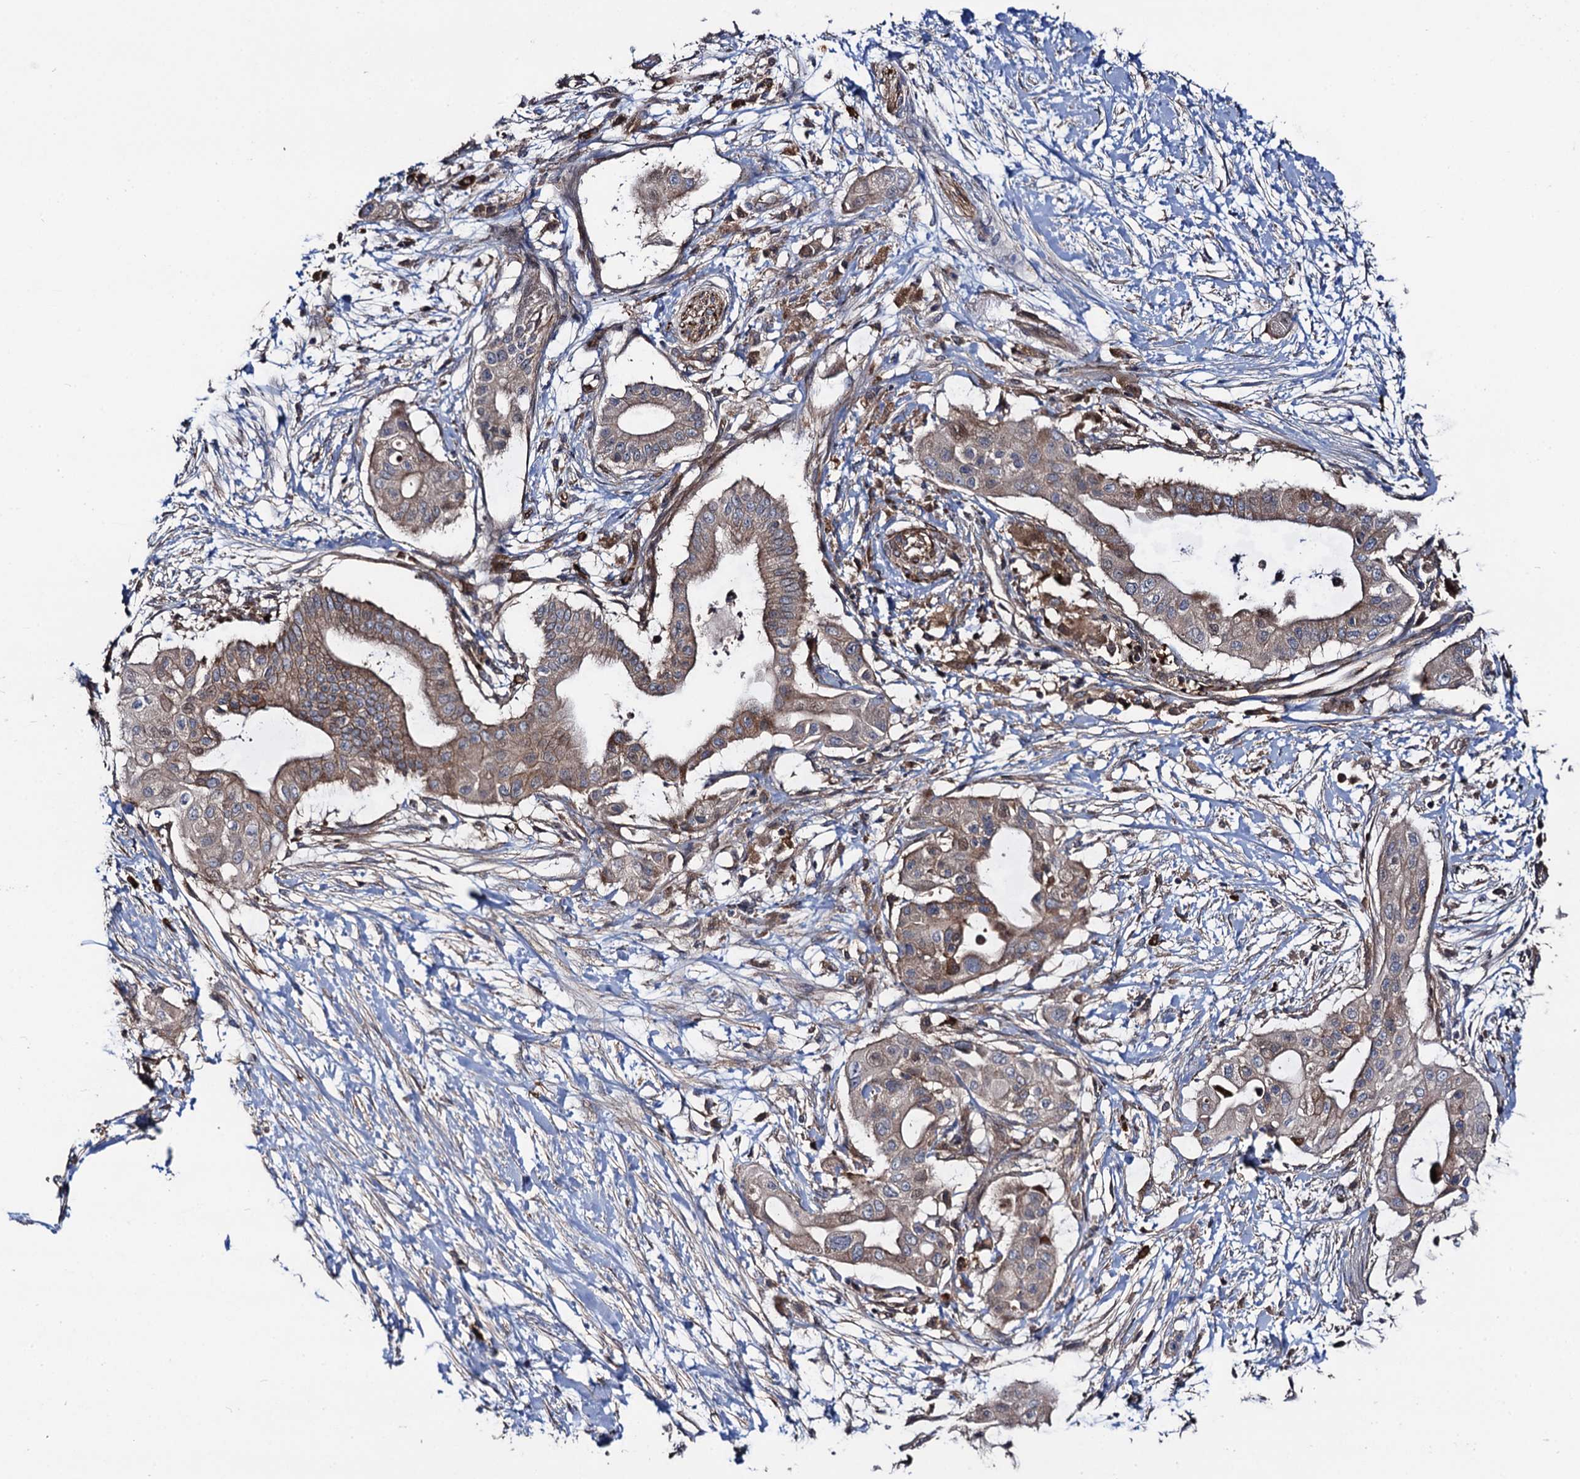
{"staining": {"intensity": "weak", "quantity": "25%-75%", "location": "cytoplasmic/membranous"}, "tissue": "pancreatic cancer", "cell_type": "Tumor cells", "image_type": "cancer", "snomed": [{"axis": "morphology", "description": "Adenocarcinoma, NOS"}, {"axis": "topography", "description": "Pancreas"}], "caption": "Pancreatic cancer tissue demonstrates weak cytoplasmic/membranous expression in approximately 25%-75% of tumor cells", "gene": "KXD1", "patient": {"sex": "male", "age": 68}}